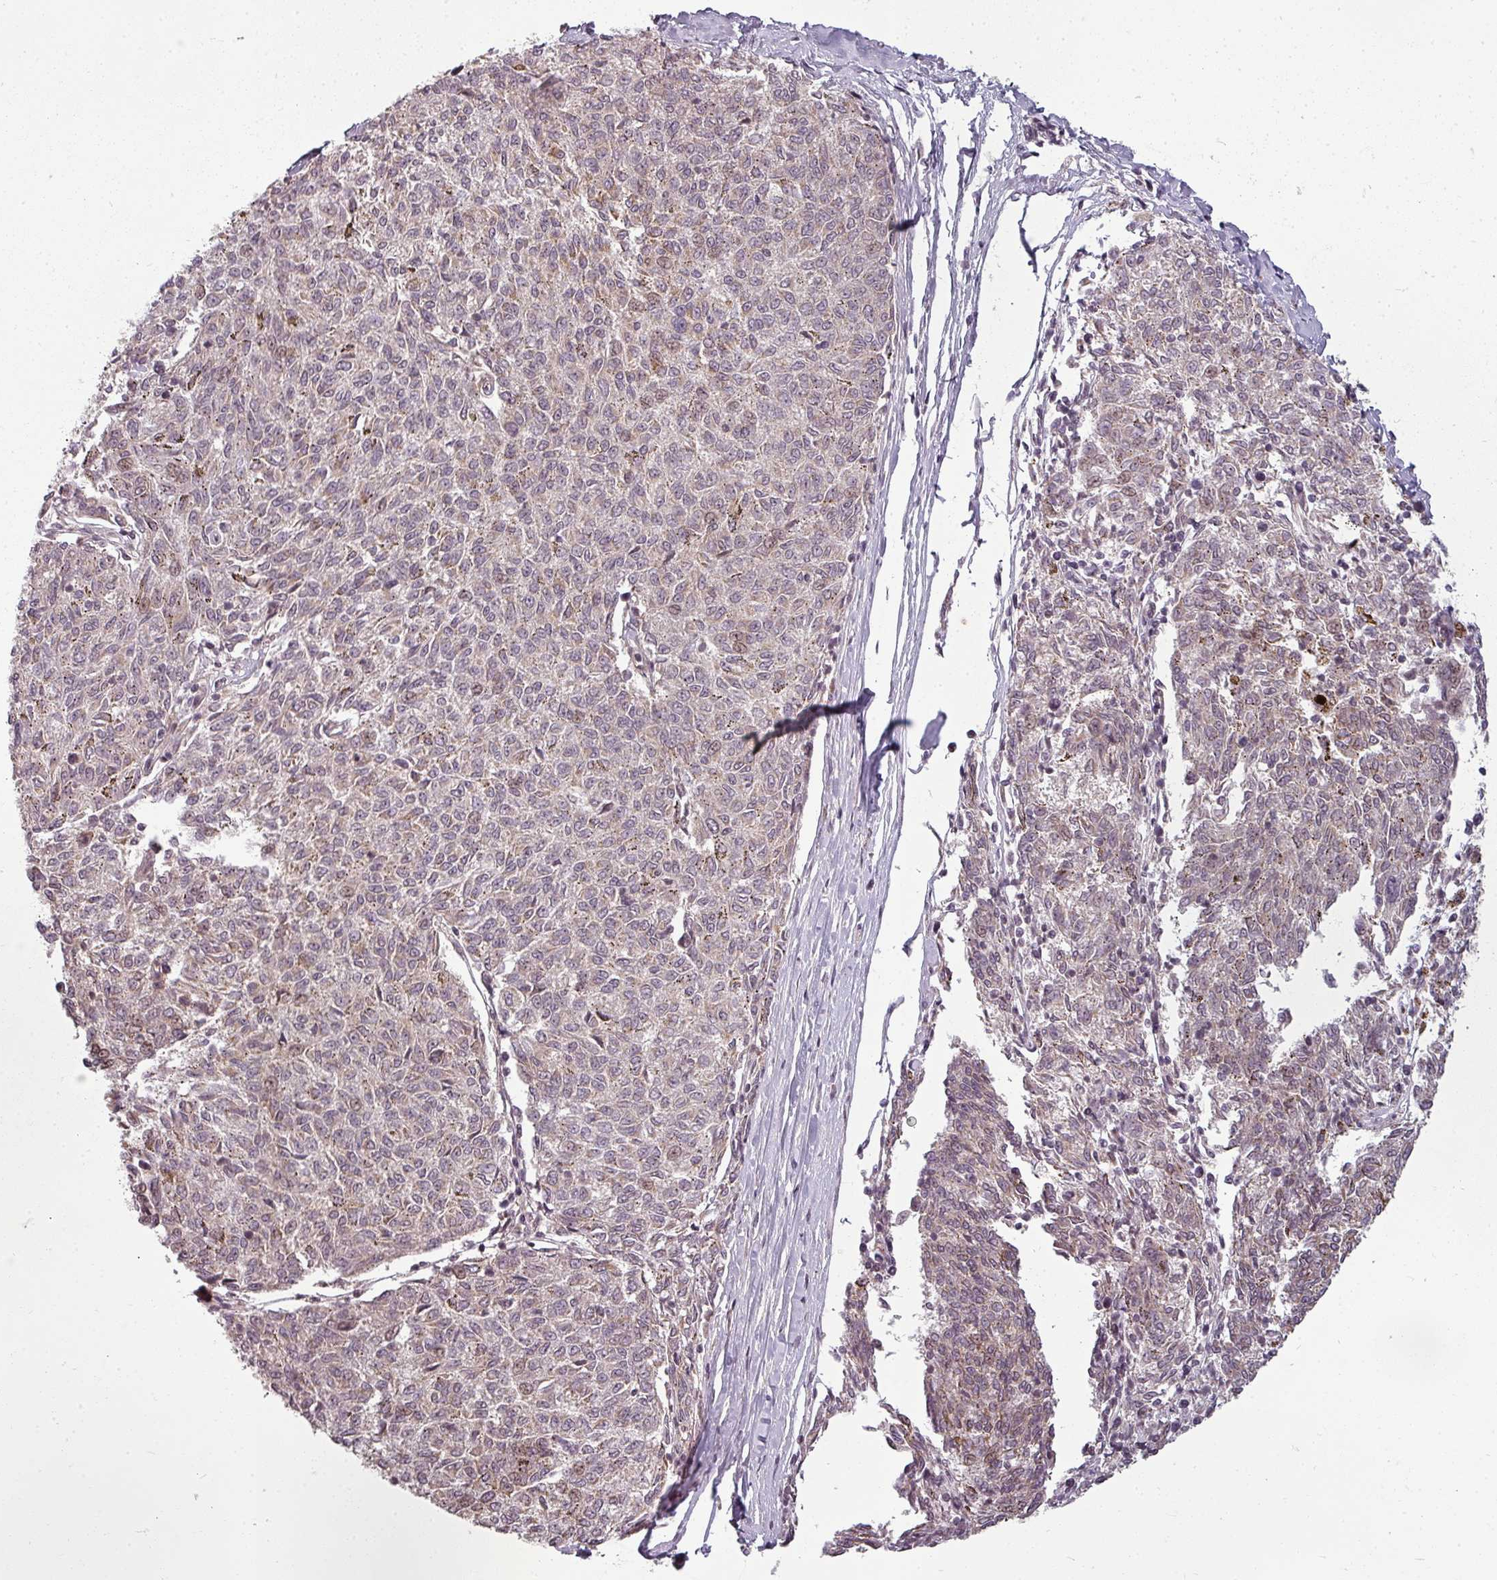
{"staining": {"intensity": "weak", "quantity": "25%-75%", "location": "cytoplasmic/membranous"}, "tissue": "melanoma", "cell_type": "Tumor cells", "image_type": "cancer", "snomed": [{"axis": "morphology", "description": "Malignant melanoma, NOS"}, {"axis": "topography", "description": "Skin"}], "caption": "IHC of melanoma reveals low levels of weak cytoplasmic/membranous staining in approximately 25%-75% of tumor cells.", "gene": "CLIC1", "patient": {"sex": "female", "age": 72}}